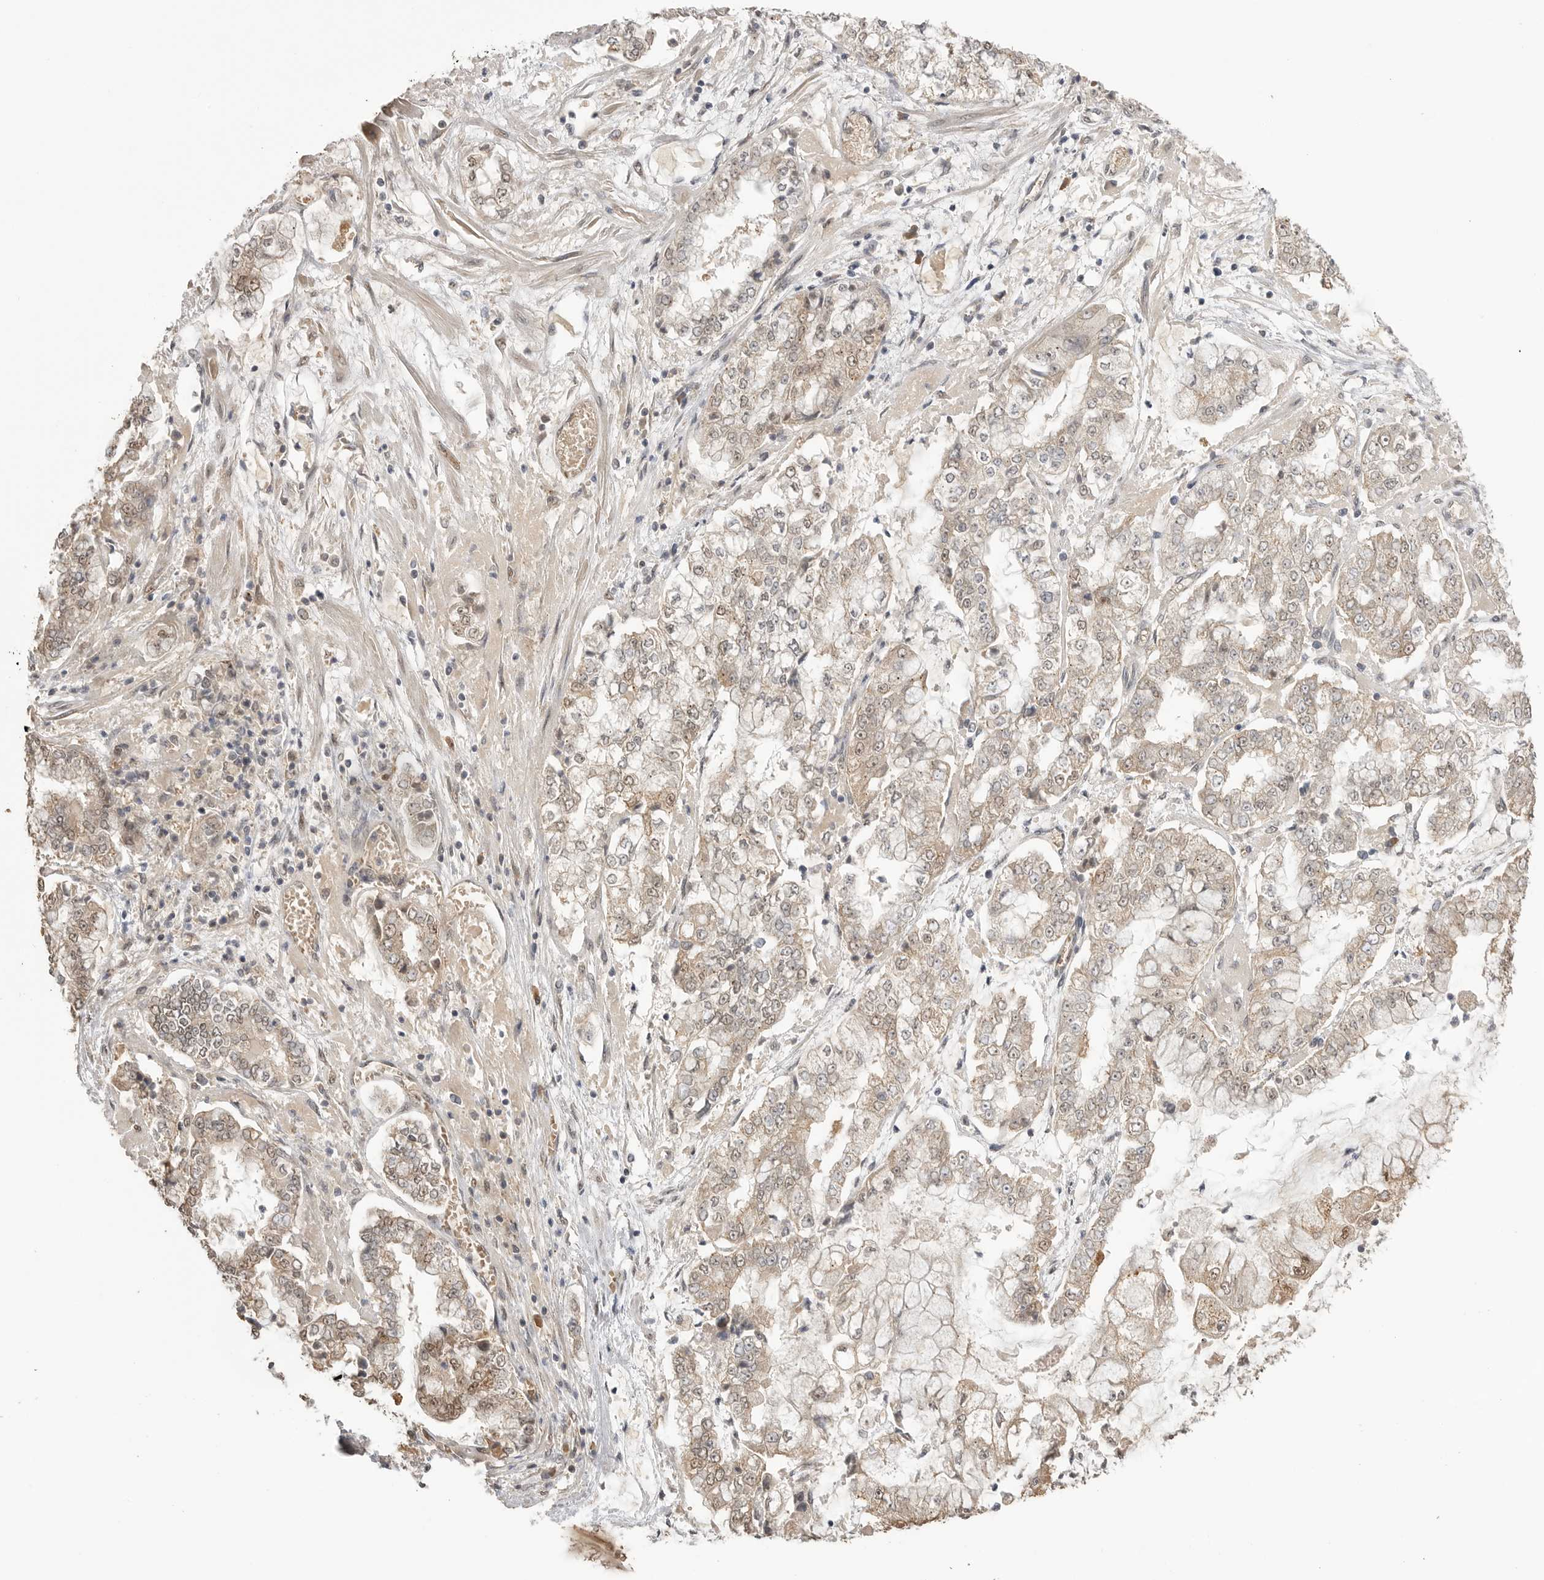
{"staining": {"intensity": "weak", "quantity": "25%-75%", "location": "cytoplasmic/membranous,nuclear"}, "tissue": "stomach cancer", "cell_type": "Tumor cells", "image_type": "cancer", "snomed": [{"axis": "morphology", "description": "Adenocarcinoma, NOS"}, {"axis": "topography", "description": "Stomach"}], "caption": "Human stomach cancer (adenocarcinoma) stained with a brown dye demonstrates weak cytoplasmic/membranous and nuclear positive staining in approximately 25%-75% of tumor cells.", "gene": "ASPSCR1", "patient": {"sex": "male", "age": 76}}